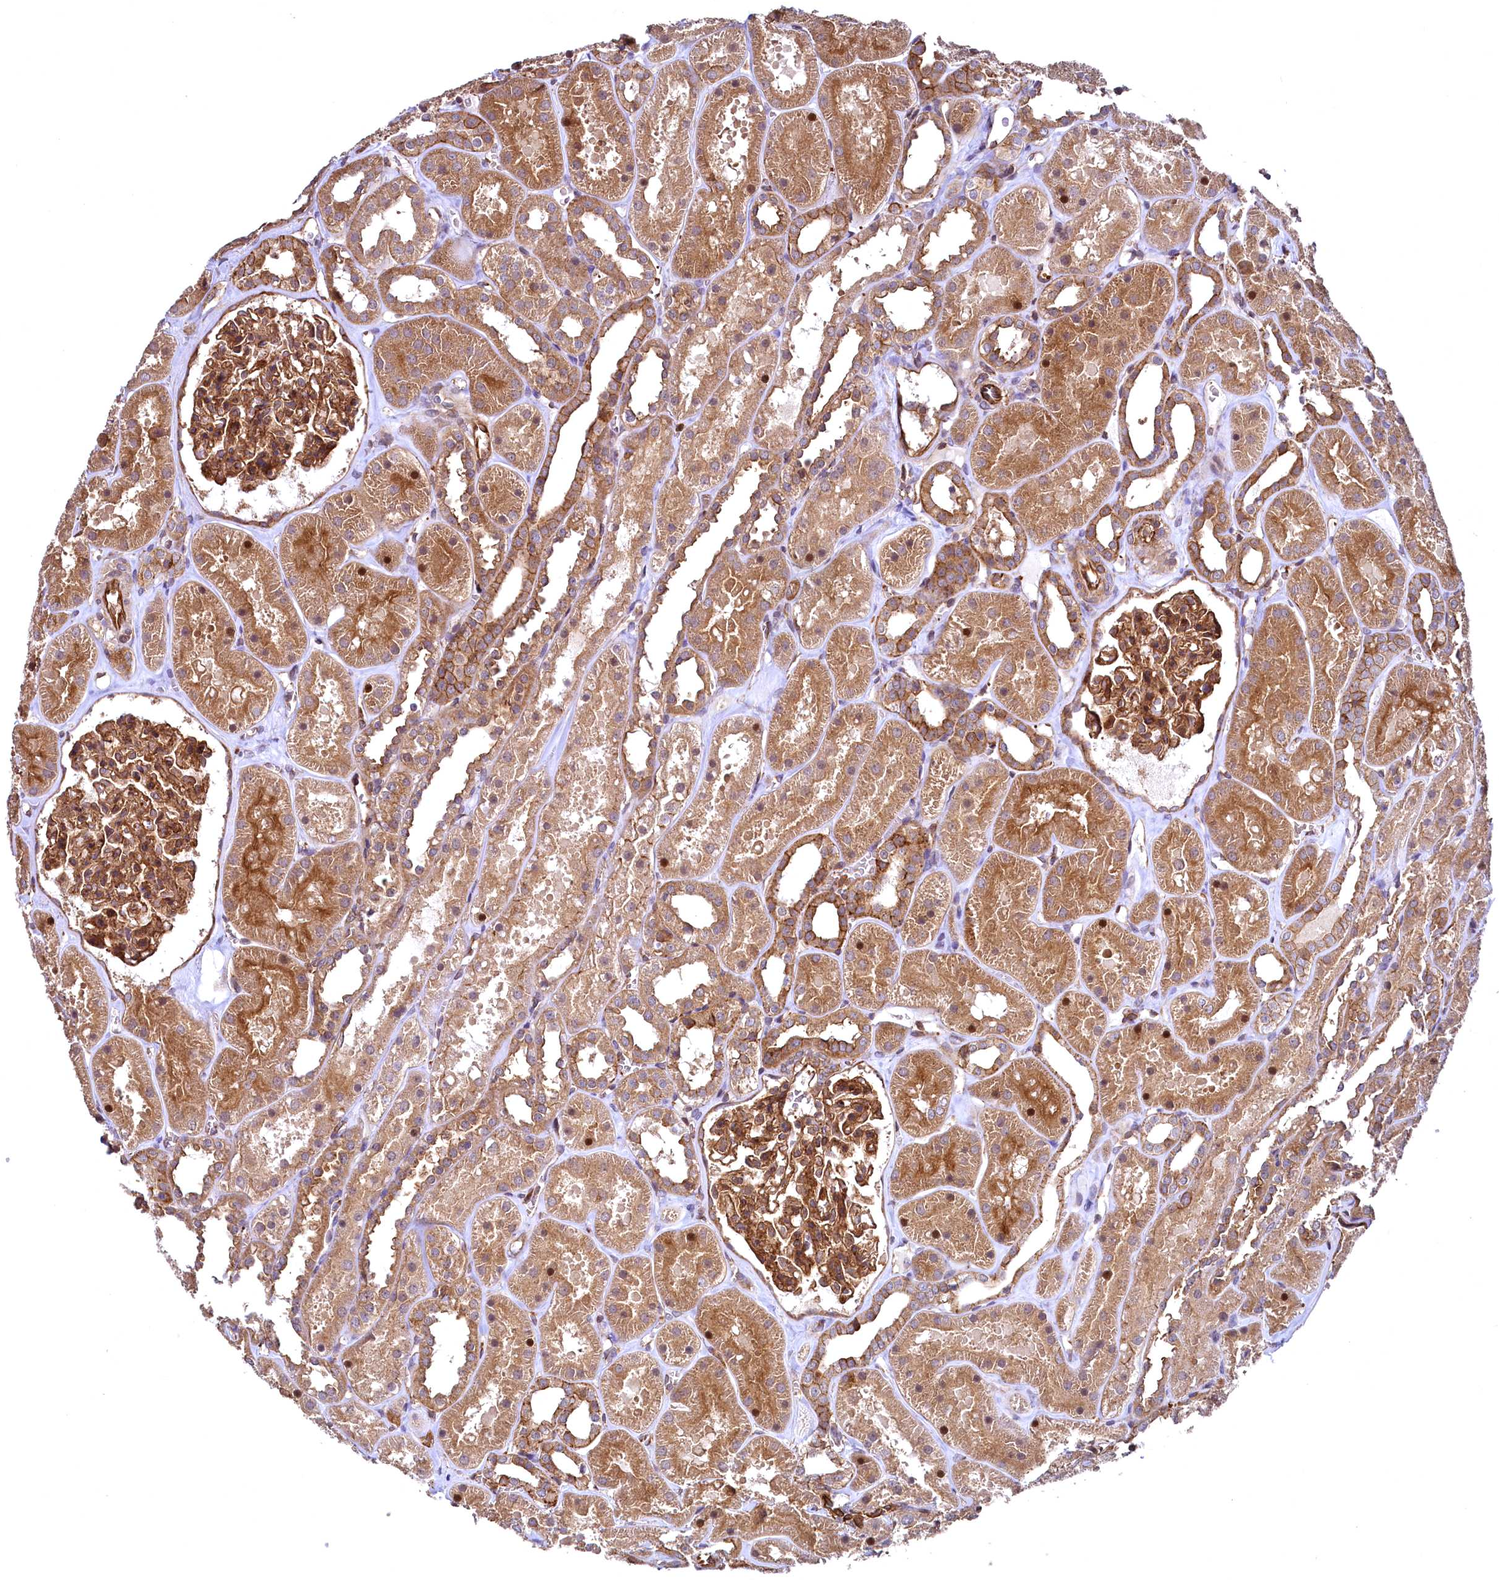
{"staining": {"intensity": "strong", "quantity": ">75%", "location": "cytoplasmic/membranous"}, "tissue": "kidney", "cell_type": "Cells in glomeruli", "image_type": "normal", "snomed": [{"axis": "morphology", "description": "Normal tissue, NOS"}, {"axis": "topography", "description": "Kidney"}], "caption": "An immunohistochemistry micrograph of benign tissue is shown. Protein staining in brown highlights strong cytoplasmic/membranous positivity in kidney within cells in glomeruli.", "gene": "SVIP", "patient": {"sex": "female", "age": 41}}